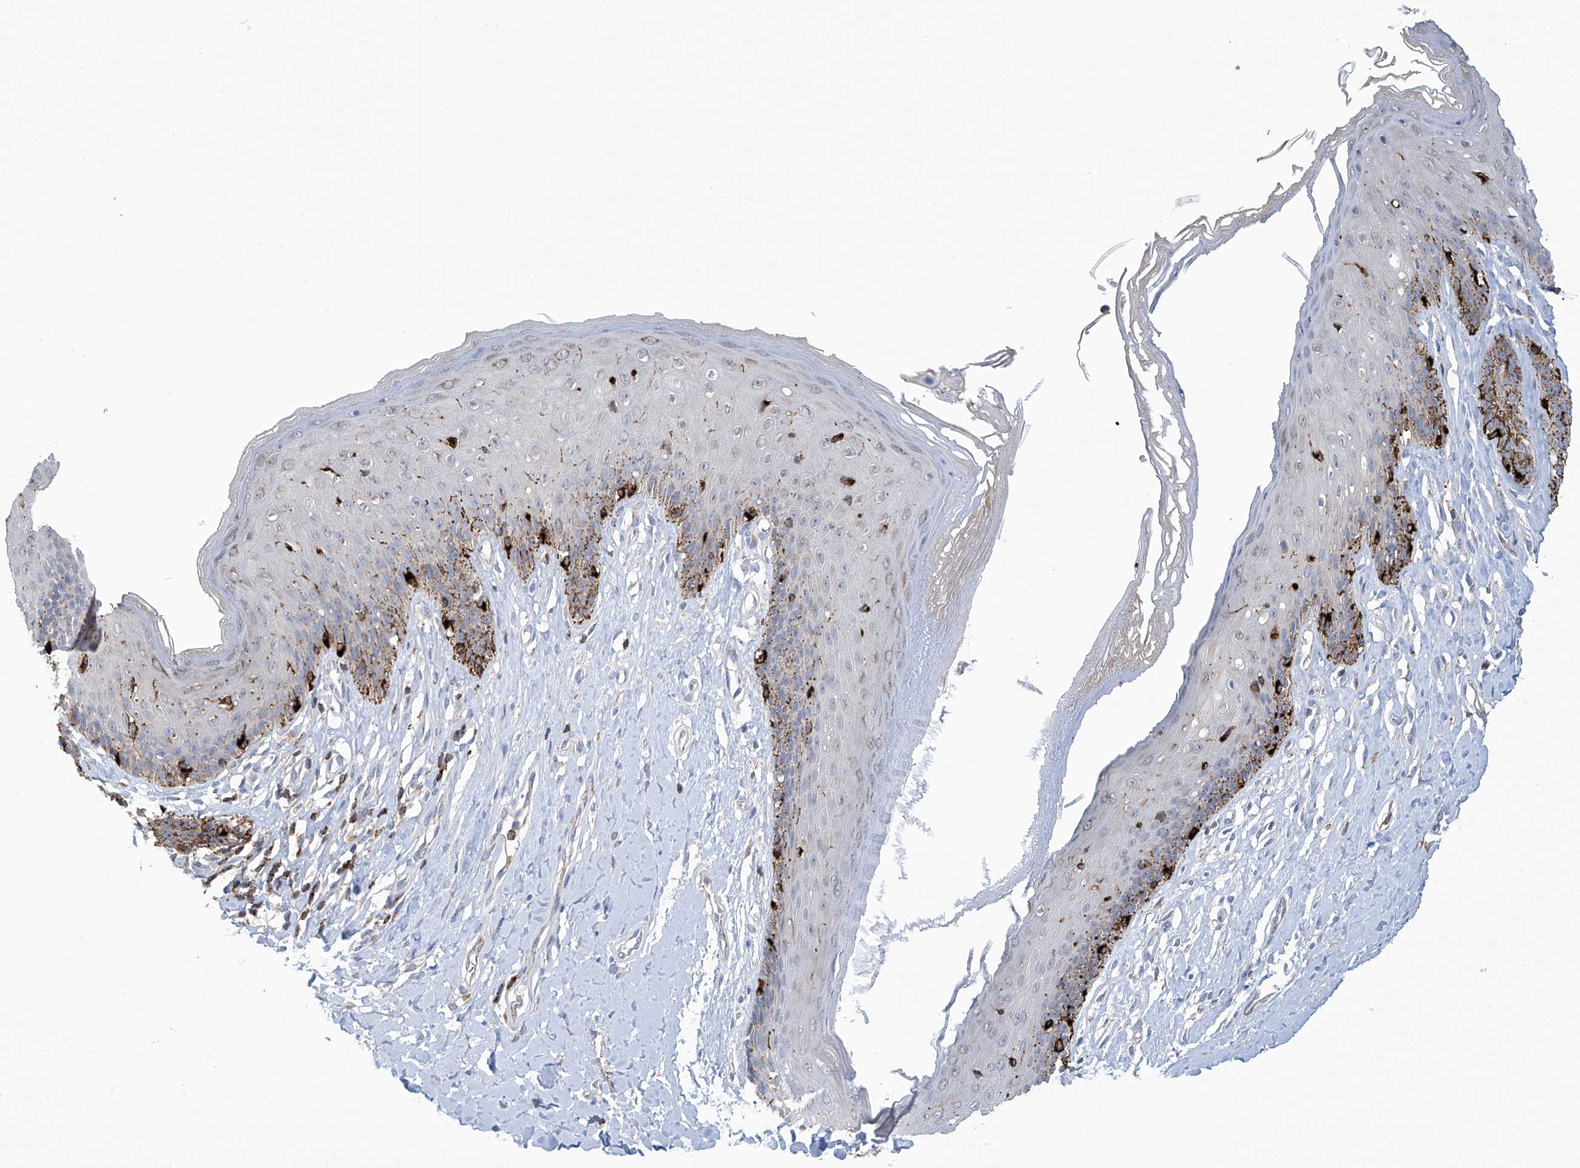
{"staining": {"intensity": "moderate", "quantity": "<25%", "location": "cytoplasmic/membranous"}, "tissue": "skin", "cell_type": "Epidermal cells", "image_type": "normal", "snomed": [{"axis": "morphology", "description": "Normal tissue, NOS"}, {"axis": "morphology", "description": "Squamous cell carcinoma, NOS"}, {"axis": "topography", "description": "Vulva"}], "caption": "A brown stain shows moderate cytoplasmic/membranous positivity of a protein in epidermal cells of benign human skin.", "gene": "IBA57", "patient": {"sex": "female", "age": 85}}